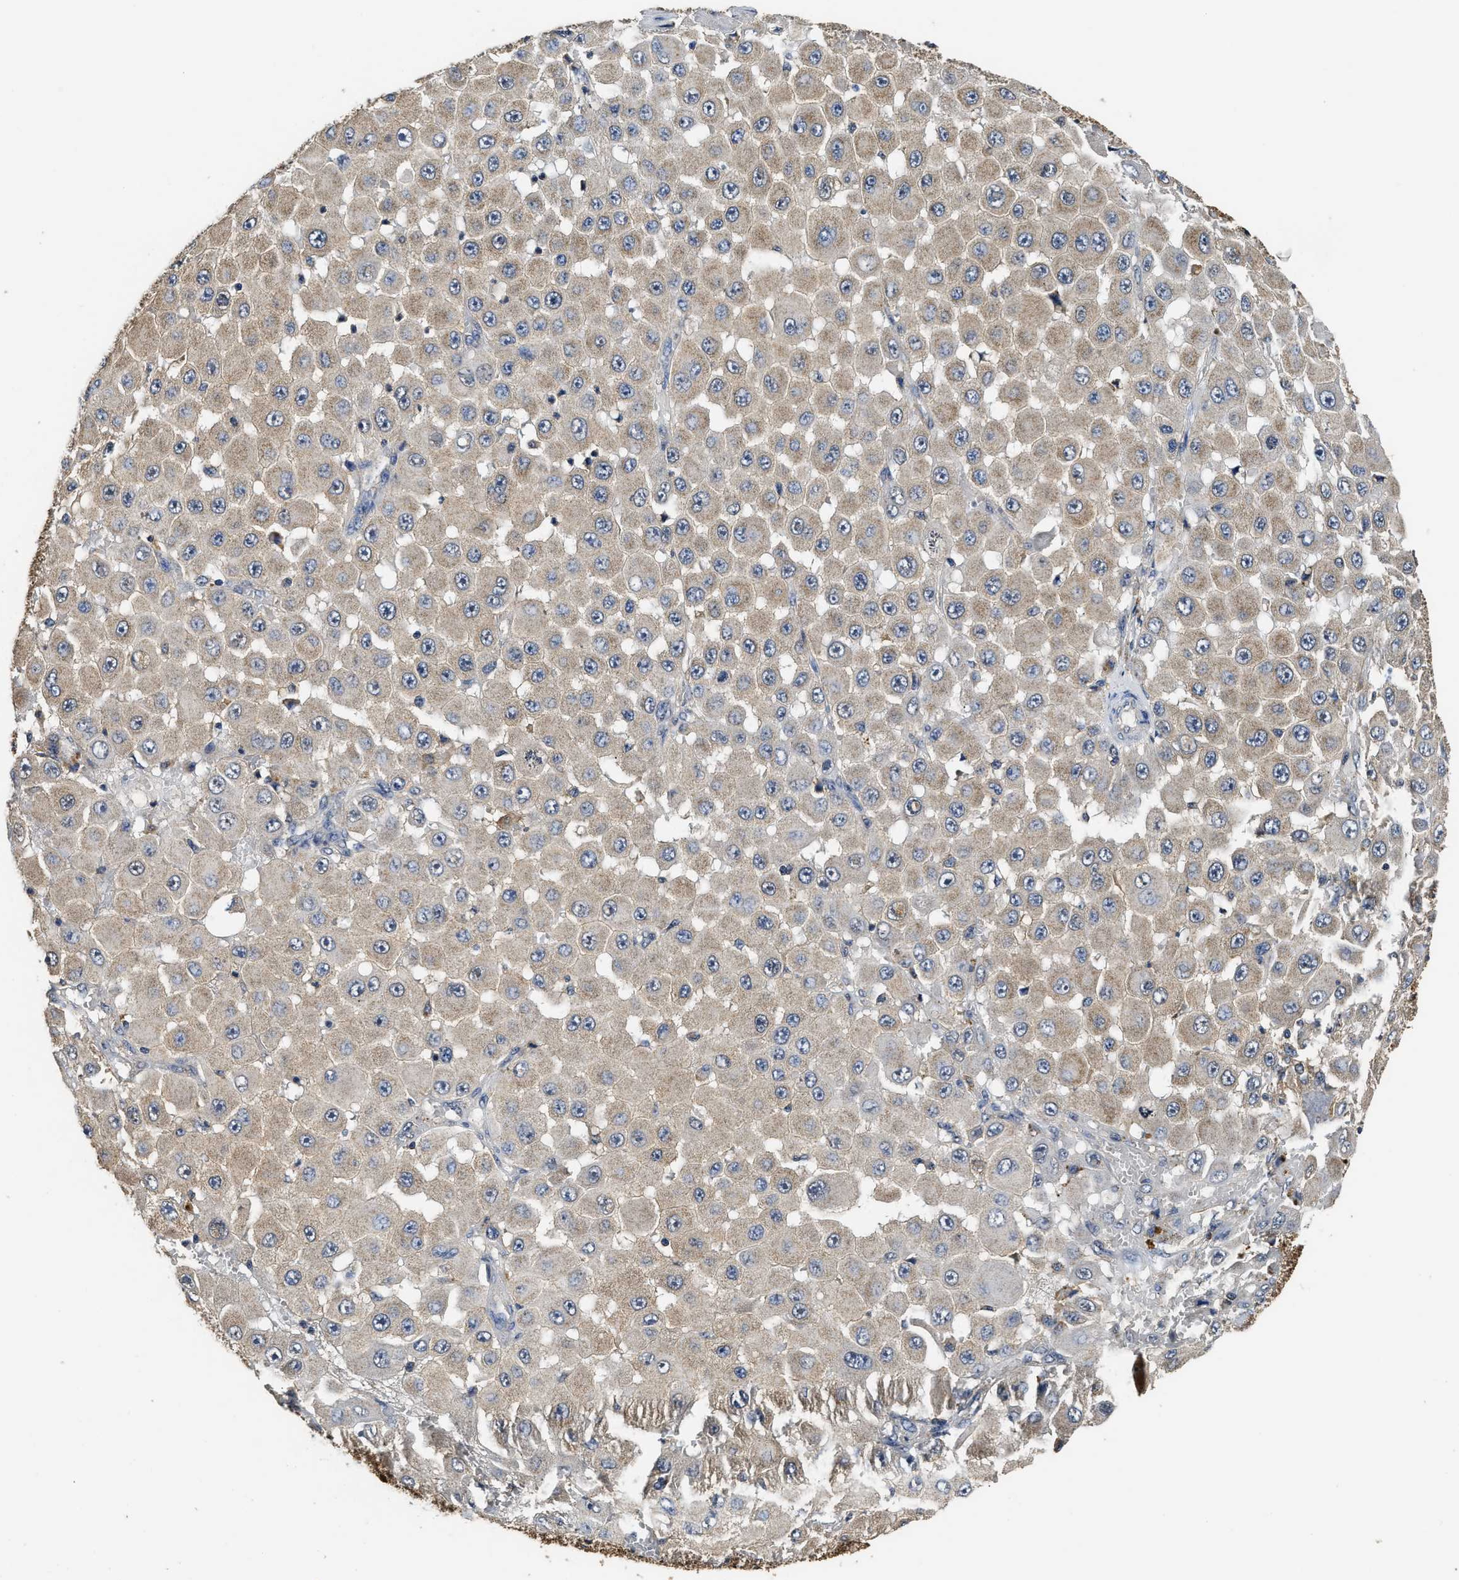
{"staining": {"intensity": "weak", "quantity": "25%-75%", "location": "cytoplasmic/membranous"}, "tissue": "melanoma", "cell_type": "Tumor cells", "image_type": "cancer", "snomed": [{"axis": "morphology", "description": "Malignant melanoma, NOS"}, {"axis": "topography", "description": "Skin"}], "caption": "A photomicrograph showing weak cytoplasmic/membranous staining in approximately 25%-75% of tumor cells in melanoma, as visualized by brown immunohistochemical staining.", "gene": "CTNNA1", "patient": {"sex": "female", "age": 81}}